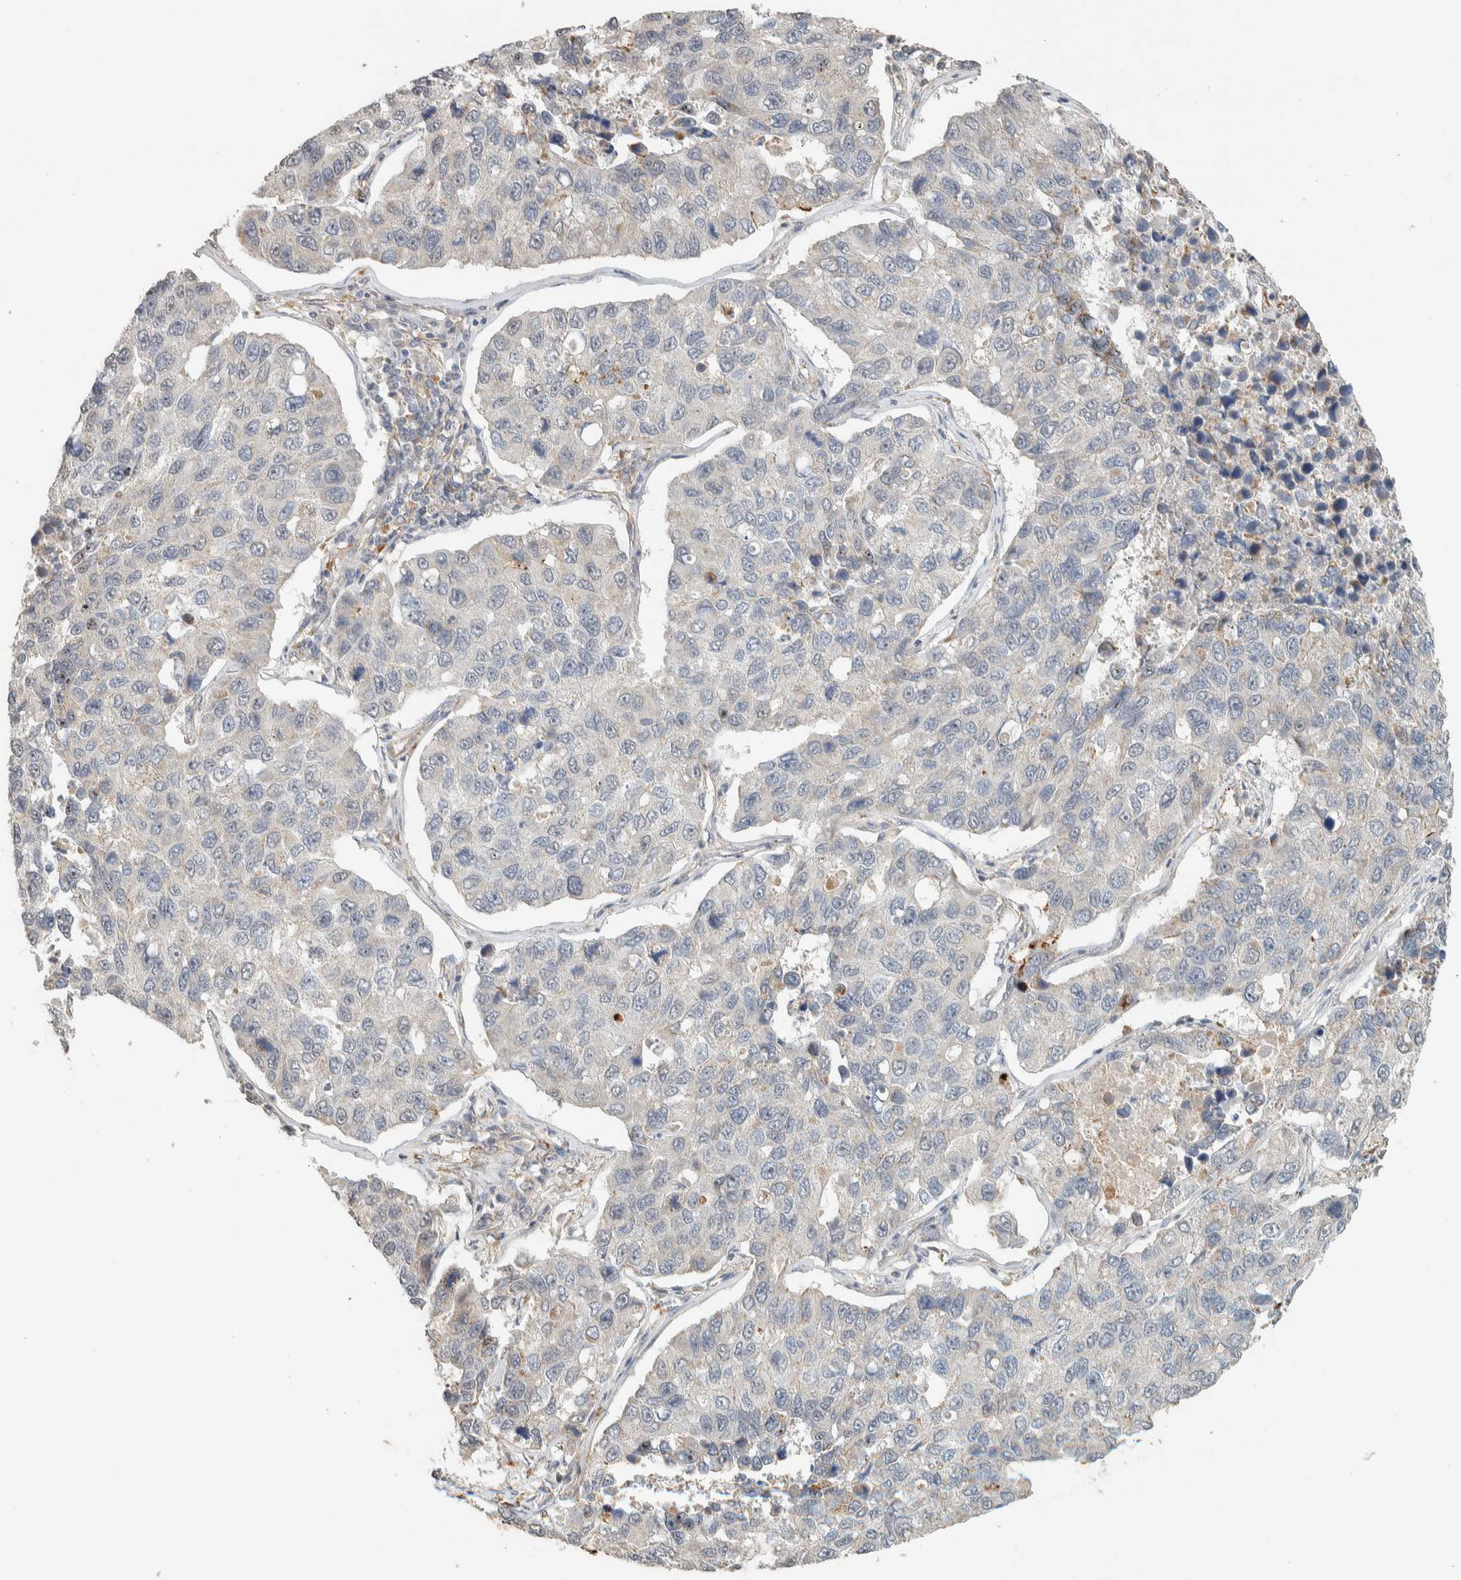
{"staining": {"intensity": "negative", "quantity": "none", "location": "none"}, "tissue": "lung cancer", "cell_type": "Tumor cells", "image_type": "cancer", "snomed": [{"axis": "morphology", "description": "Adenocarcinoma, NOS"}, {"axis": "topography", "description": "Lung"}], "caption": "DAB (3,3'-diaminobenzidine) immunohistochemical staining of human lung adenocarcinoma displays no significant positivity in tumor cells.", "gene": "PDE7B", "patient": {"sex": "male", "age": 64}}